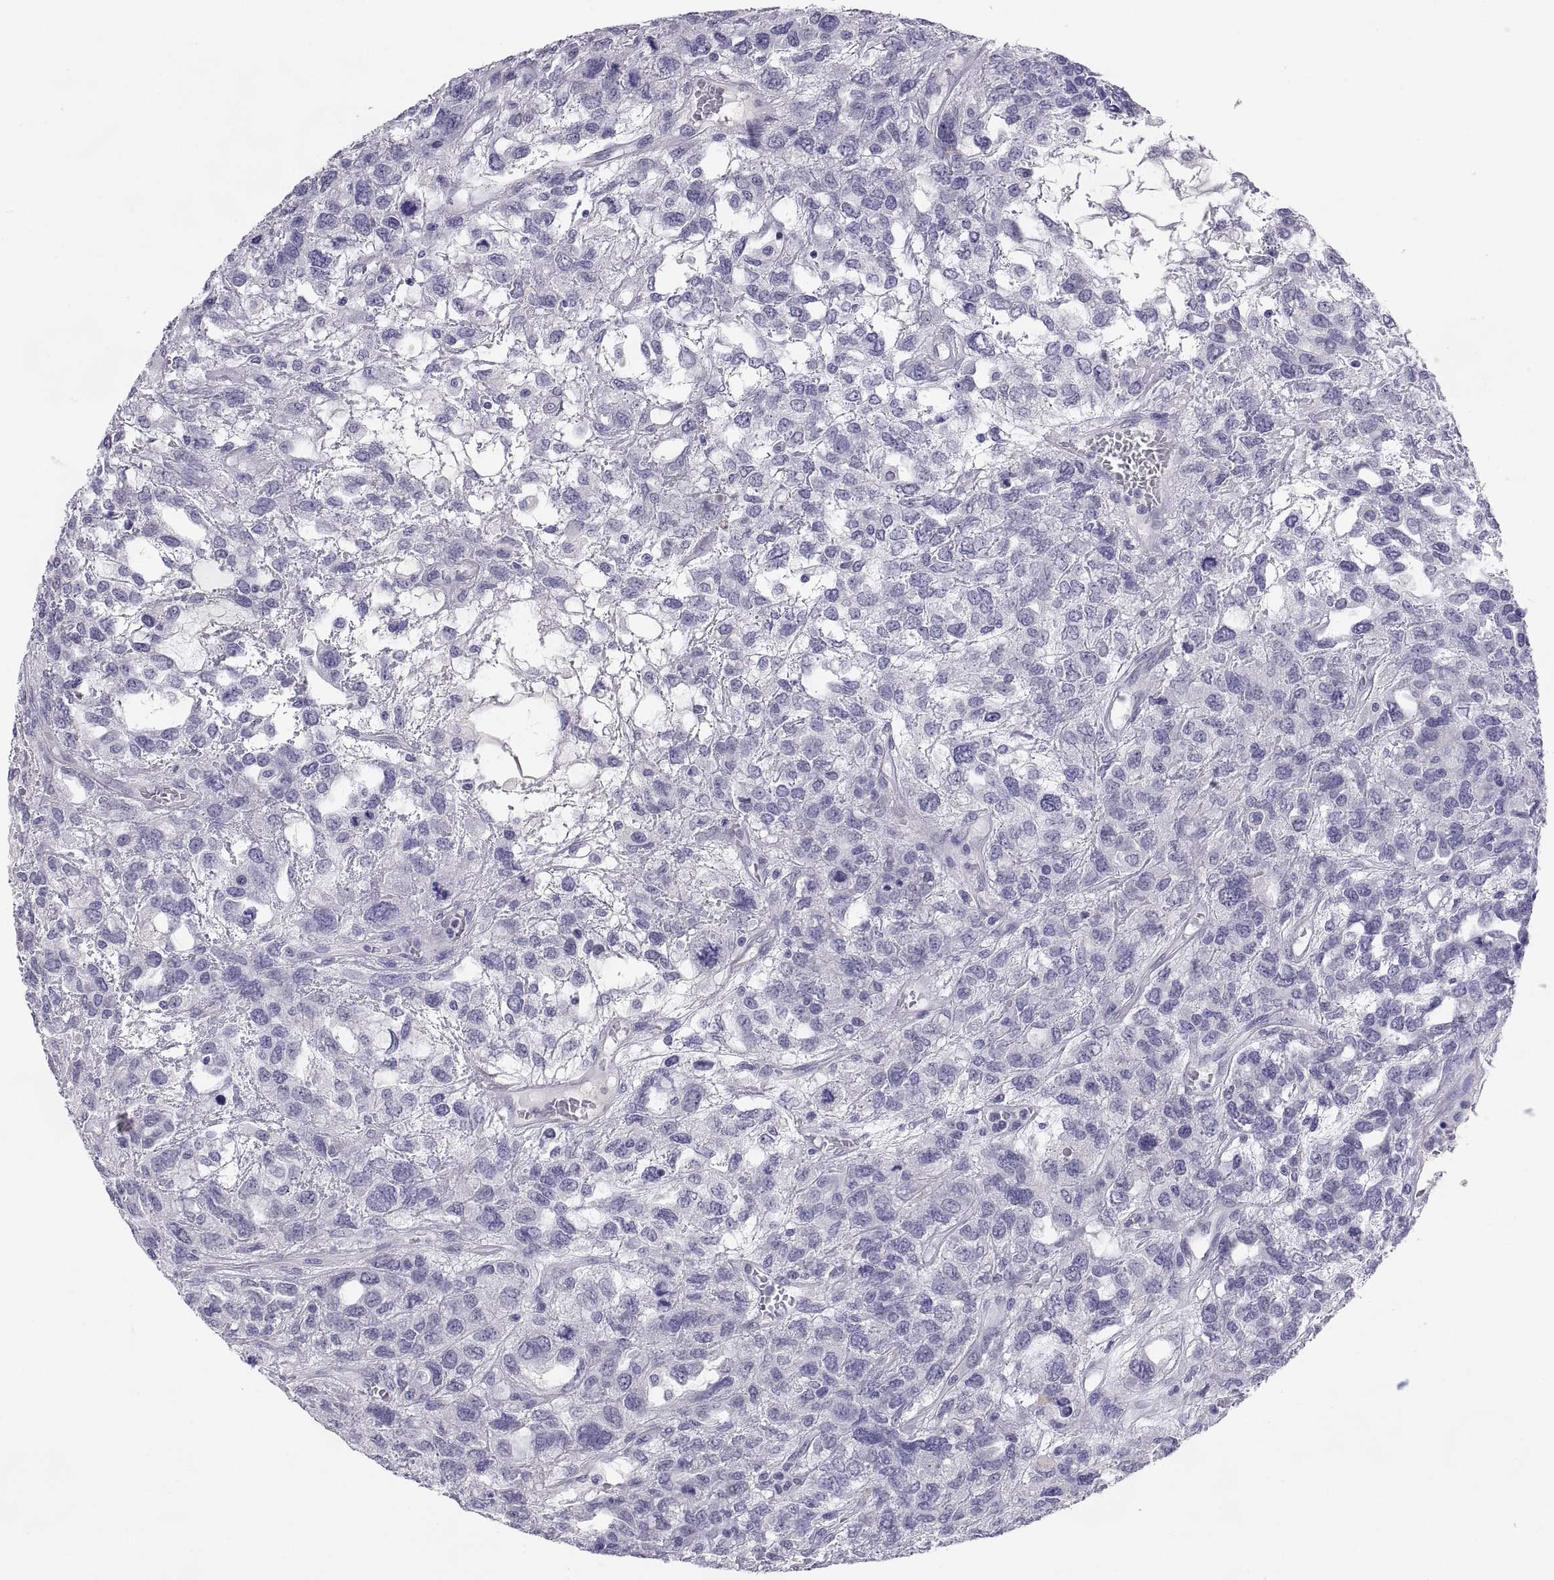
{"staining": {"intensity": "negative", "quantity": "none", "location": "none"}, "tissue": "testis cancer", "cell_type": "Tumor cells", "image_type": "cancer", "snomed": [{"axis": "morphology", "description": "Seminoma, NOS"}, {"axis": "topography", "description": "Testis"}], "caption": "Protein analysis of seminoma (testis) demonstrates no significant positivity in tumor cells.", "gene": "TEX13A", "patient": {"sex": "male", "age": 52}}